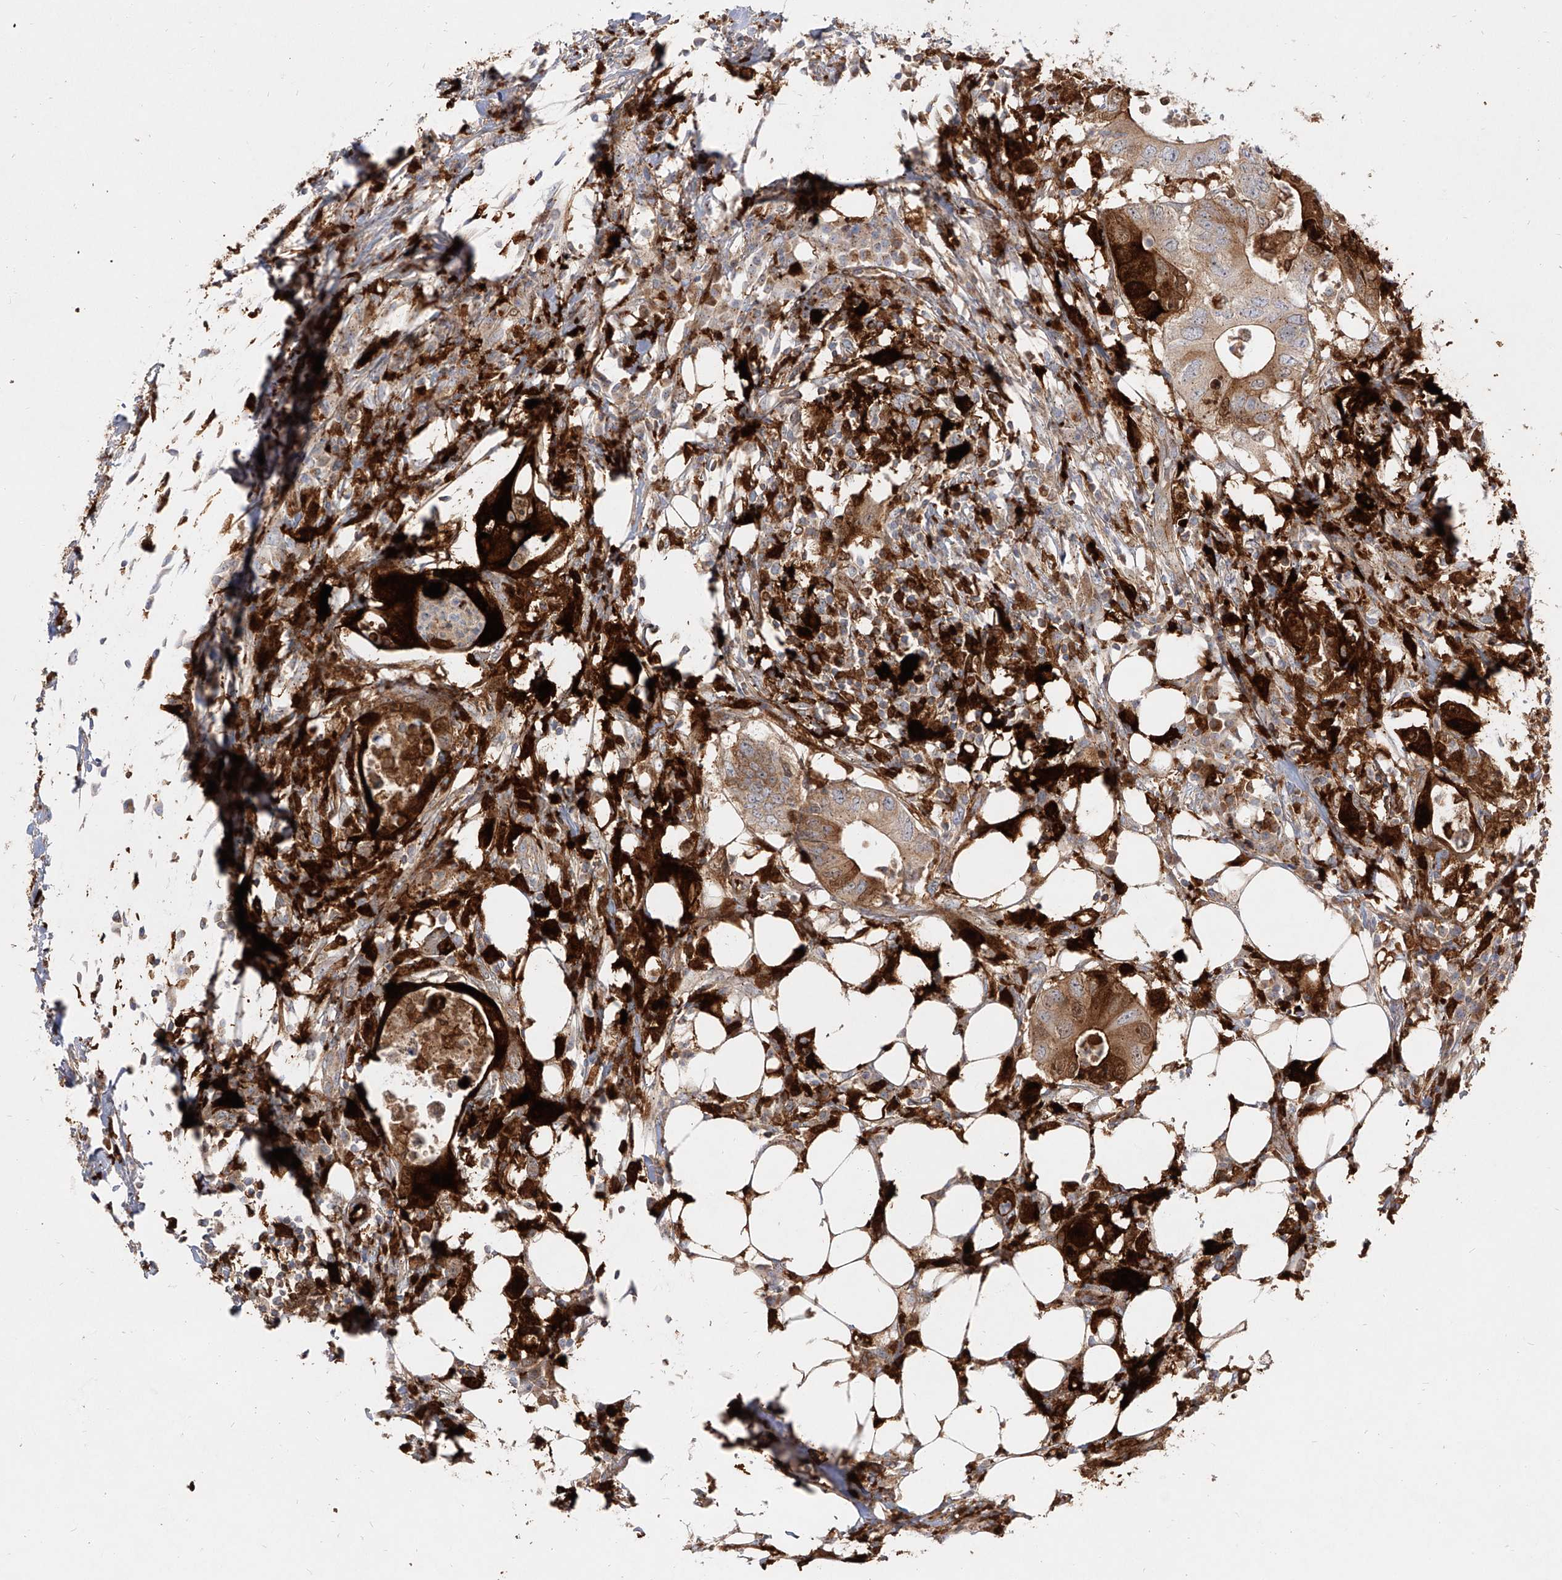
{"staining": {"intensity": "moderate", "quantity": "<25%", "location": "cytoplasmic/membranous"}, "tissue": "colorectal cancer", "cell_type": "Tumor cells", "image_type": "cancer", "snomed": [{"axis": "morphology", "description": "Adenocarcinoma, NOS"}, {"axis": "topography", "description": "Colon"}], "caption": "A low amount of moderate cytoplasmic/membranous staining is seen in about <25% of tumor cells in colorectal adenocarcinoma tissue. (DAB (3,3'-diaminobenzidine) = brown stain, brightfield microscopy at high magnification).", "gene": "KYNU", "patient": {"sex": "male", "age": 71}}